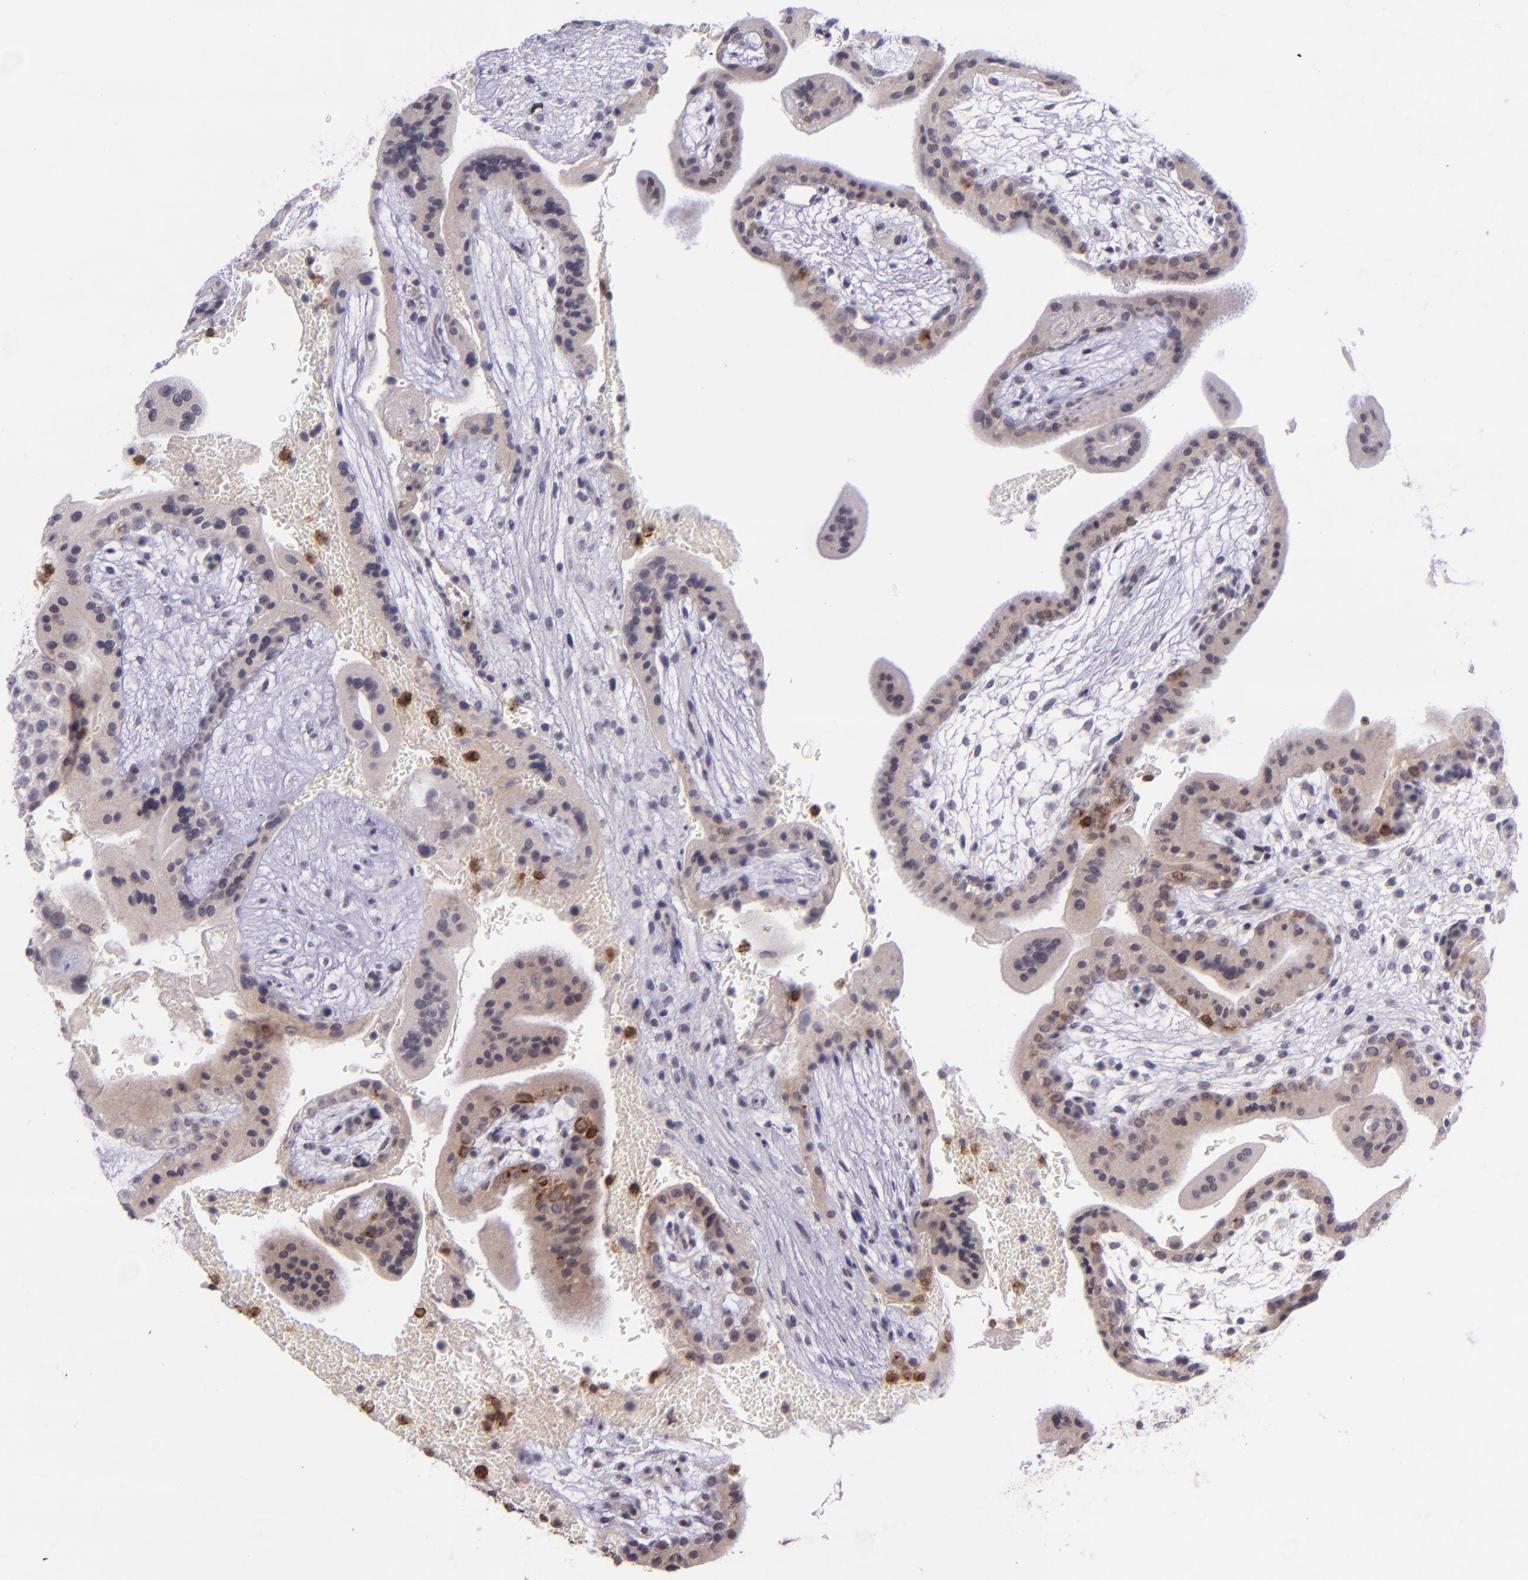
{"staining": {"intensity": "negative", "quantity": "none", "location": "none"}, "tissue": "placenta", "cell_type": "Decidual cells", "image_type": "normal", "snomed": [{"axis": "morphology", "description": "Normal tissue, NOS"}, {"axis": "topography", "description": "Placenta"}], "caption": "Immunohistochemistry photomicrograph of benign placenta: placenta stained with DAB (3,3'-diaminobenzidine) shows no significant protein expression in decidual cells.", "gene": "SELL", "patient": {"sex": "female", "age": 35}}